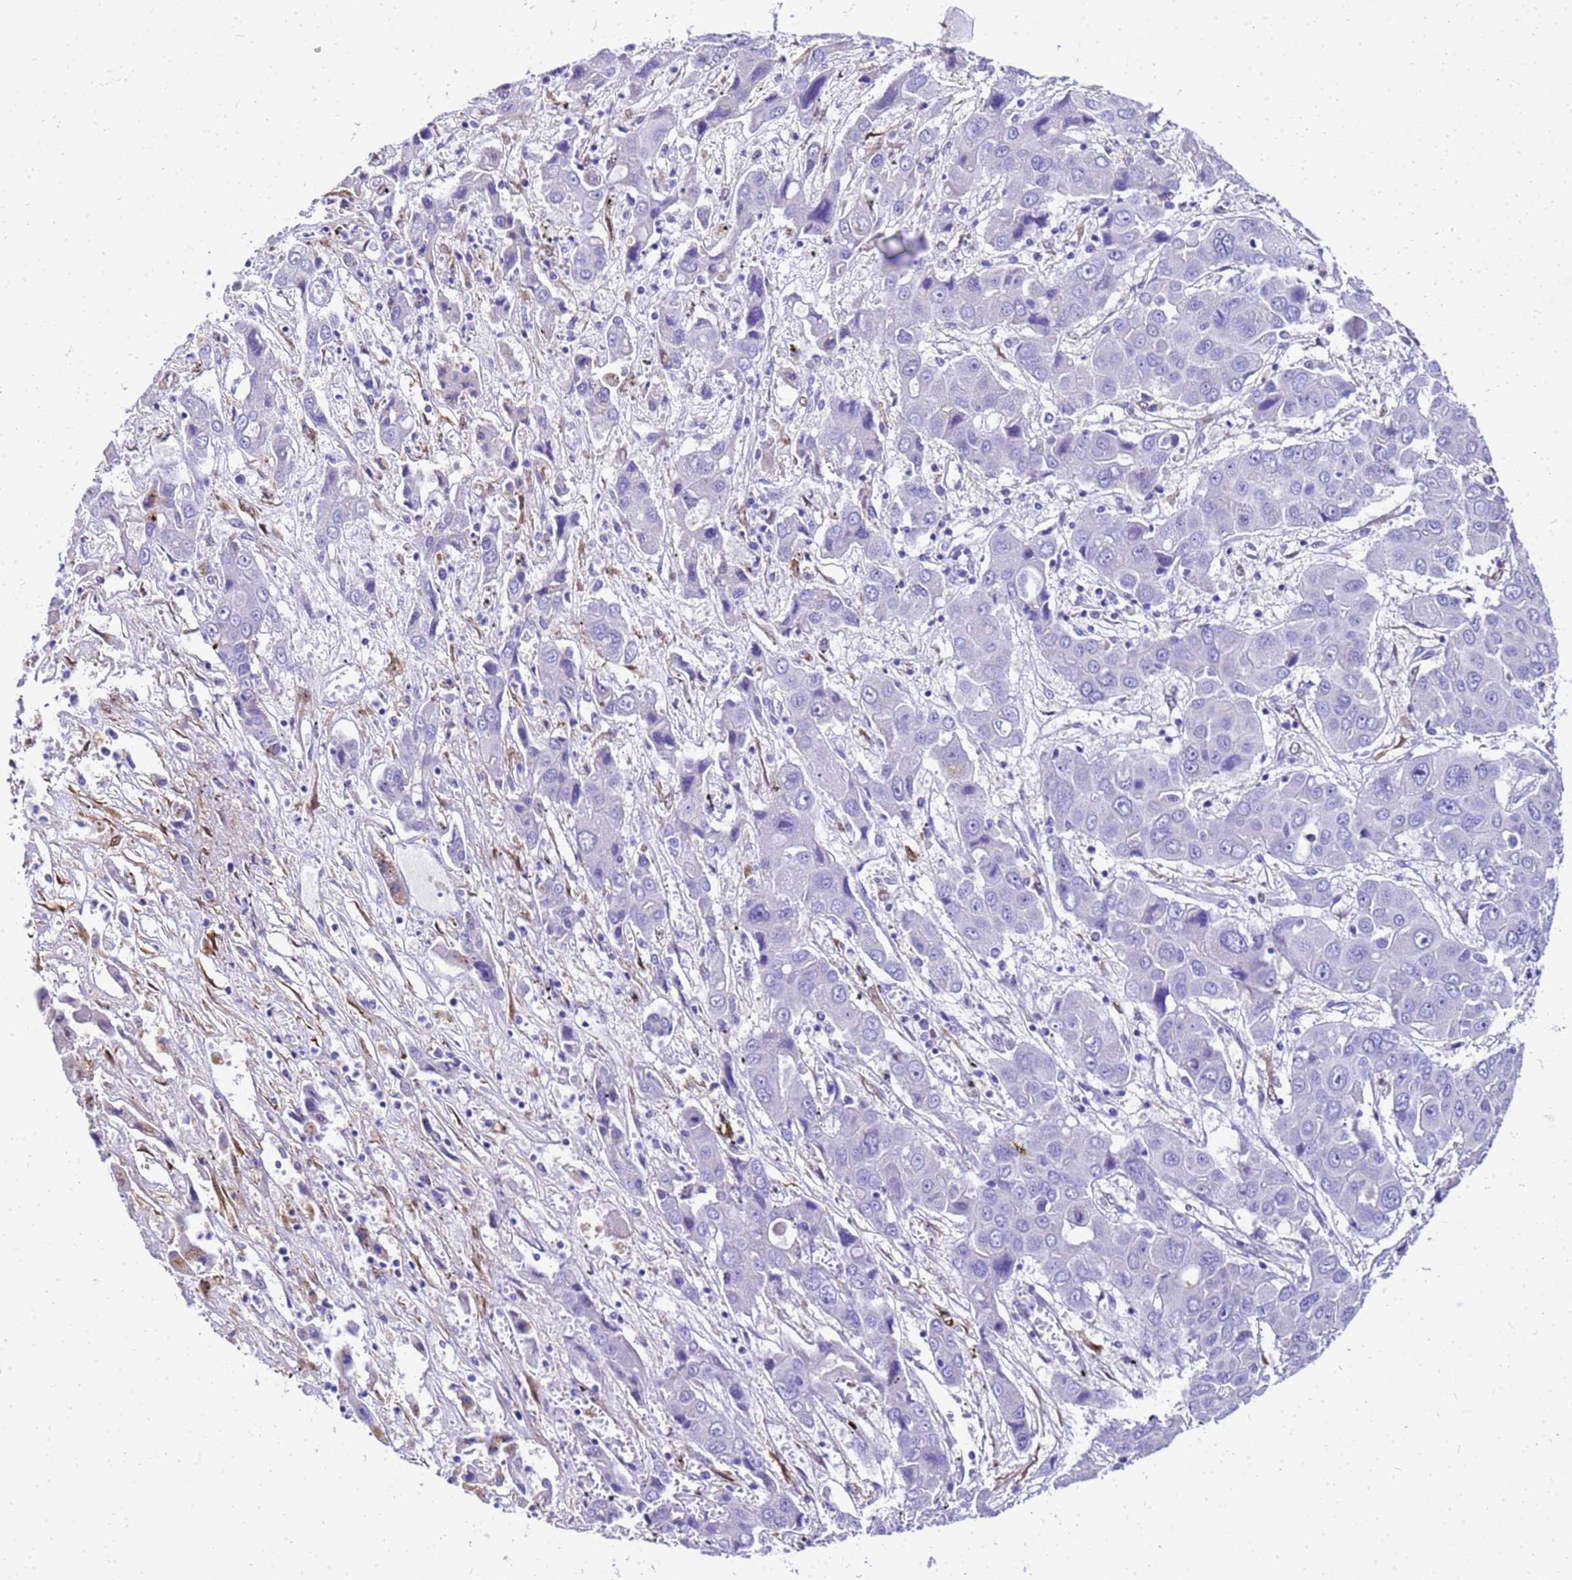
{"staining": {"intensity": "negative", "quantity": "none", "location": "none"}, "tissue": "liver cancer", "cell_type": "Tumor cells", "image_type": "cancer", "snomed": [{"axis": "morphology", "description": "Cholangiocarcinoma"}, {"axis": "topography", "description": "Liver"}], "caption": "A micrograph of human liver cancer is negative for staining in tumor cells.", "gene": "HSPB6", "patient": {"sex": "male", "age": 67}}